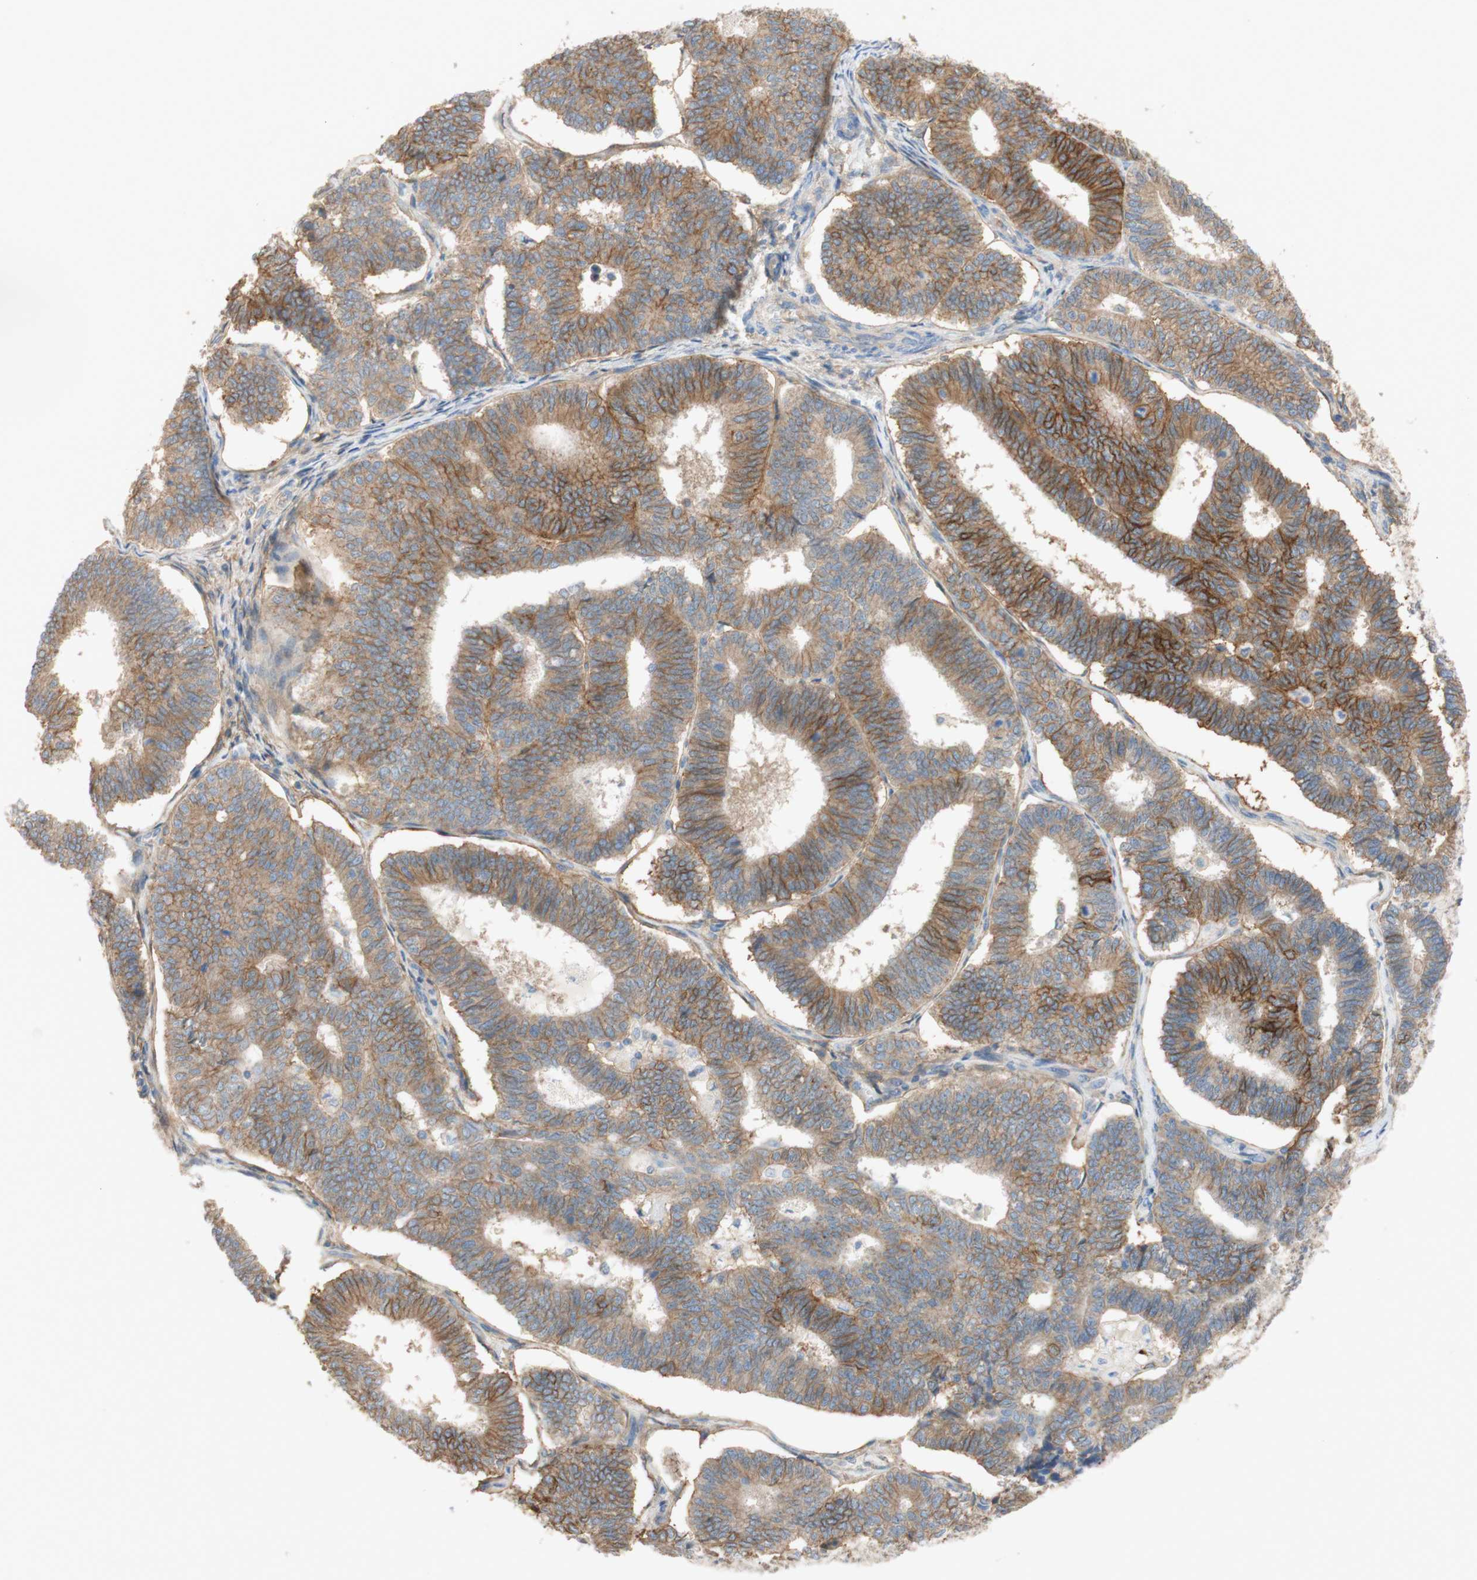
{"staining": {"intensity": "weak", "quantity": ">75%", "location": "cytoplasmic/membranous"}, "tissue": "endometrial cancer", "cell_type": "Tumor cells", "image_type": "cancer", "snomed": [{"axis": "morphology", "description": "Adenocarcinoma, NOS"}, {"axis": "topography", "description": "Endometrium"}], "caption": "Endometrial cancer stained with a brown dye exhibits weak cytoplasmic/membranous positive staining in approximately >75% of tumor cells.", "gene": "ATP2B1", "patient": {"sex": "female", "age": 70}}